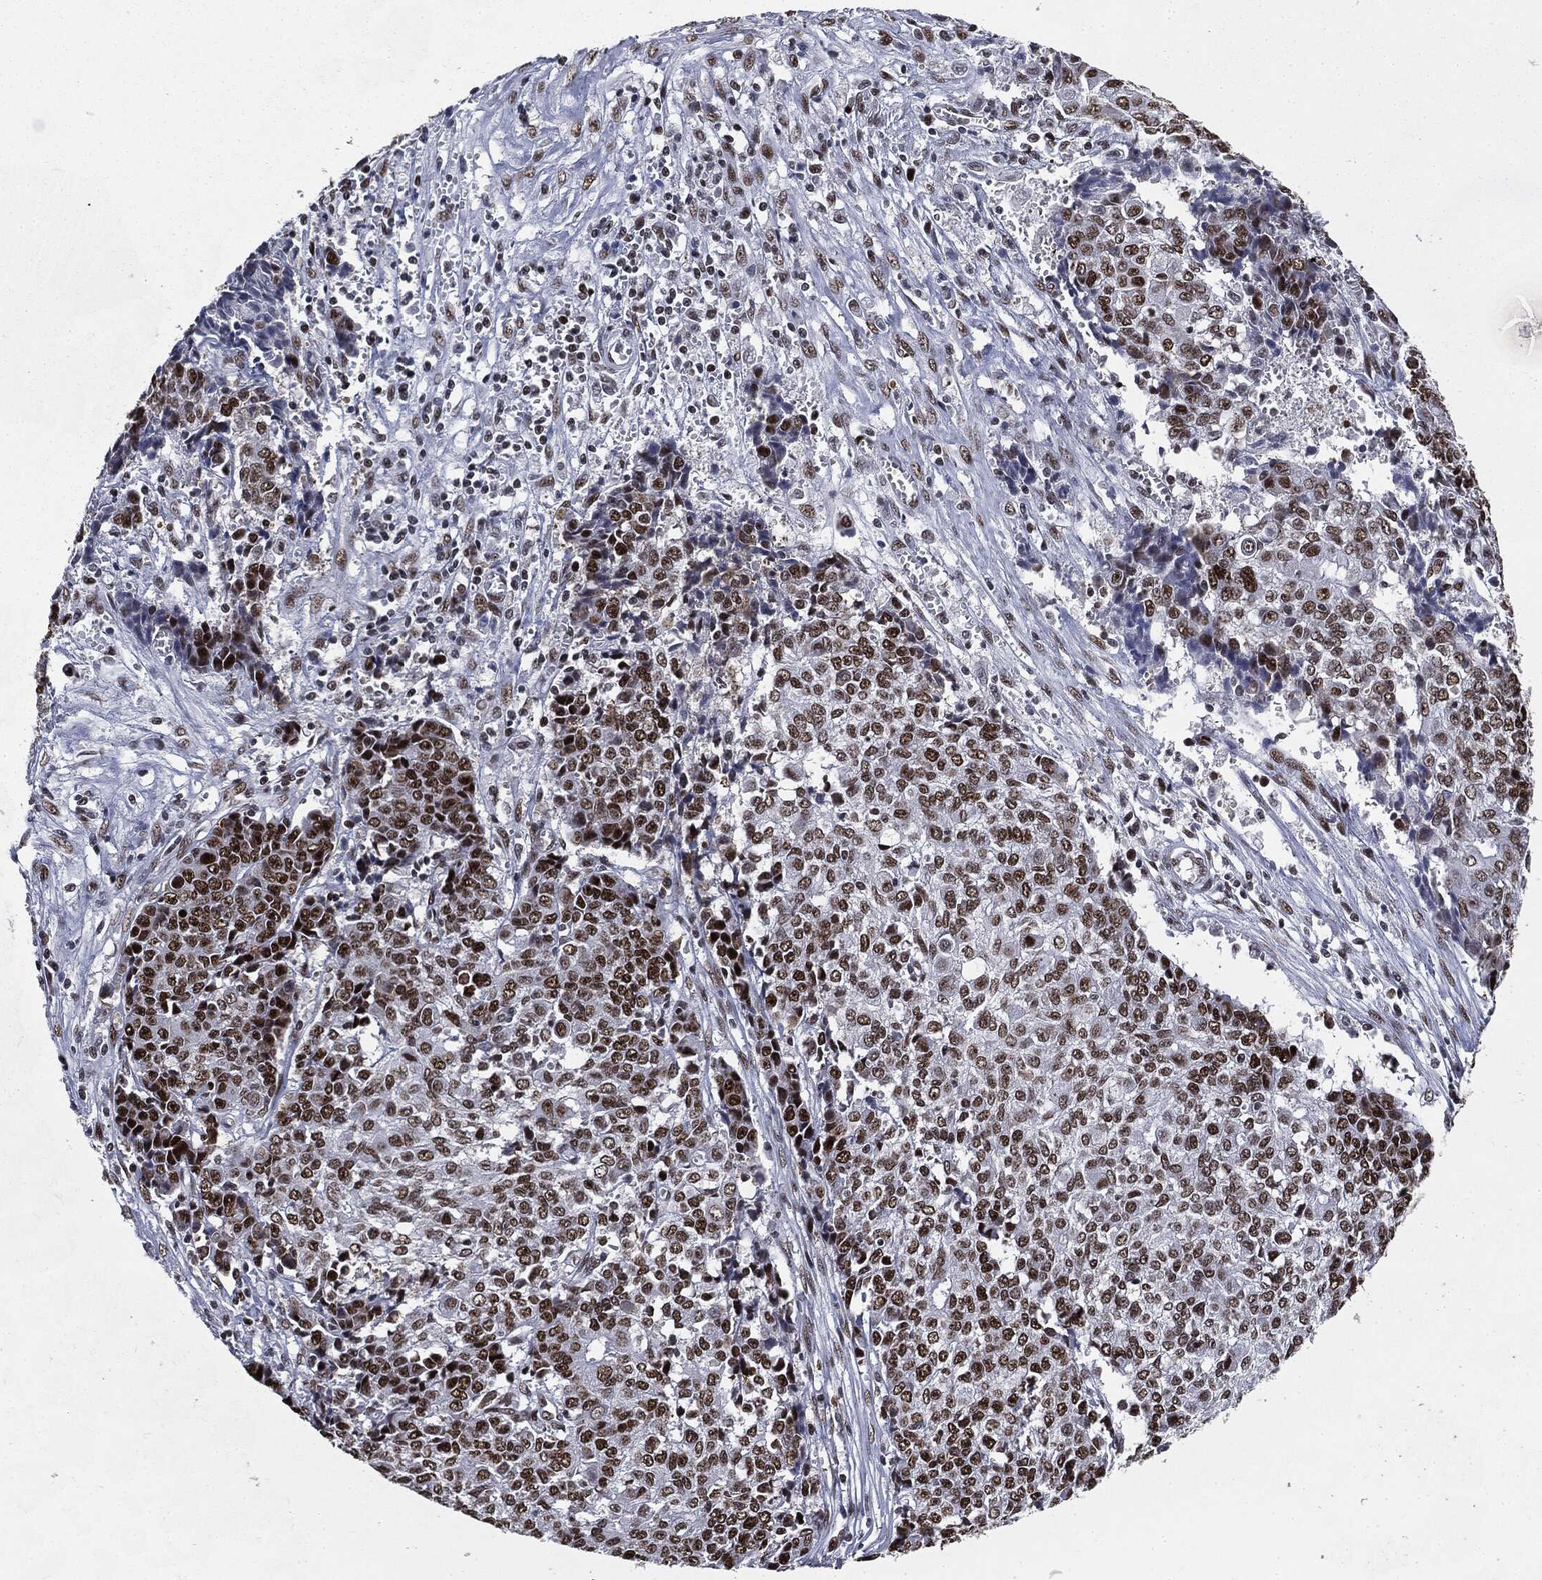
{"staining": {"intensity": "strong", "quantity": ">75%", "location": "nuclear"}, "tissue": "ovarian cancer", "cell_type": "Tumor cells", "image_type": "cancer", "snomed": [{"axis": "morphology", "description": "Carcinoma, endometroid"}, {"axis": "topography", "description": "Ovary"}], "caption": "Immunohistochemistry (DAB) staining of ovarian endometroid carcinoma shows strong nuclear protein expression in approximately >75% of tumor cells.", "gene": "MSH2", "patient": {"sex": "female", "age": 42}}